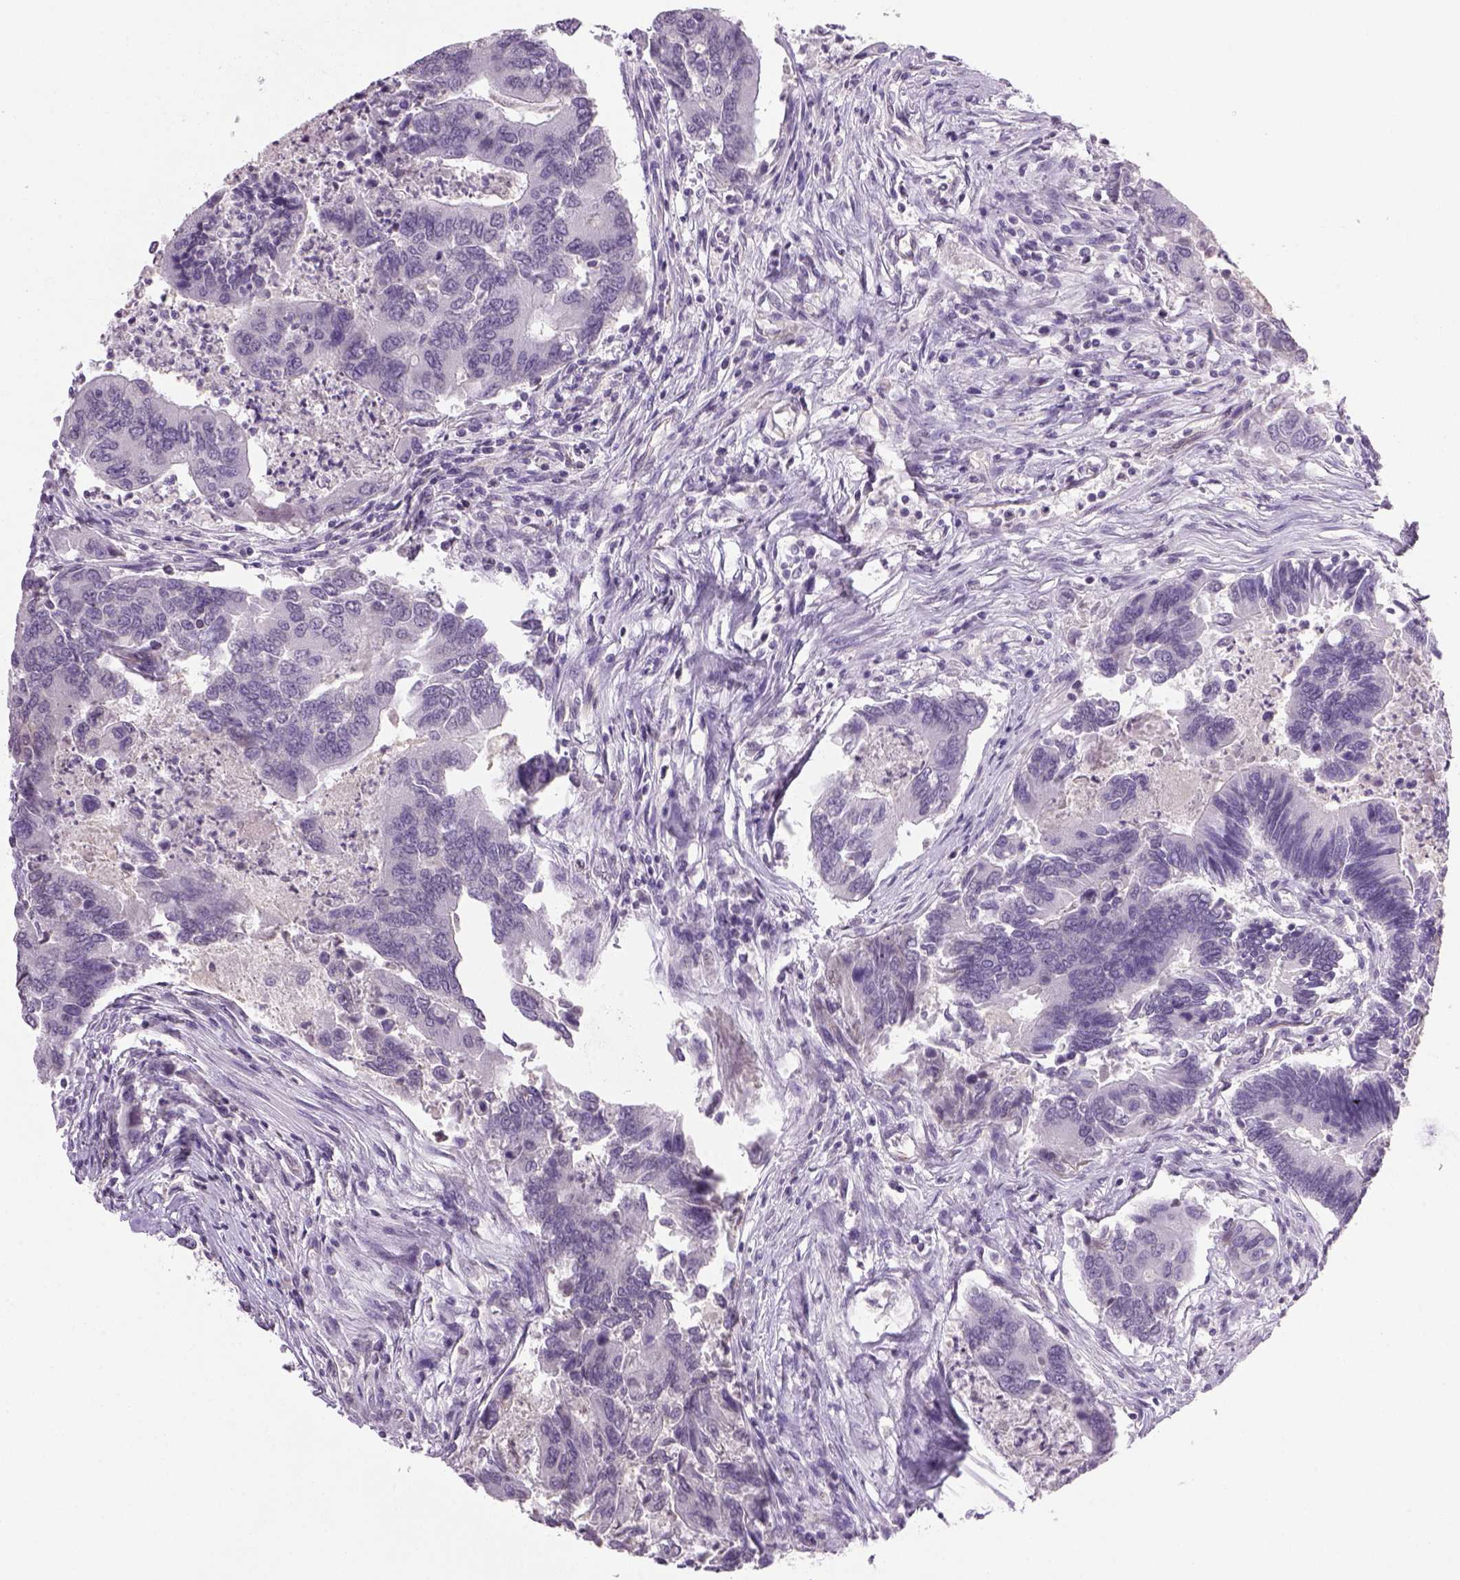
{"staining": {"intensity": "negative", "quantity": "none", "location": "none"}, "tissue": "colorectal cancer", "cell_type": "Tumor cells", "image_type": "cancer", "snomed": [{"axis": "morphology", "description": "Adenocarcinoma, NOS"}, {"axis": "topography", "description": "Colon"}], "caption": "This photomicrograph is of adenocarcinoma (colorectal) stained with immunohistochemistry (IHC) to label a protein in brown with the nuclei are counter-stained blue. There is no expression in tumor cells.", "gene": "PRRT1", "patient": {"sex": "female", "age": 67}}